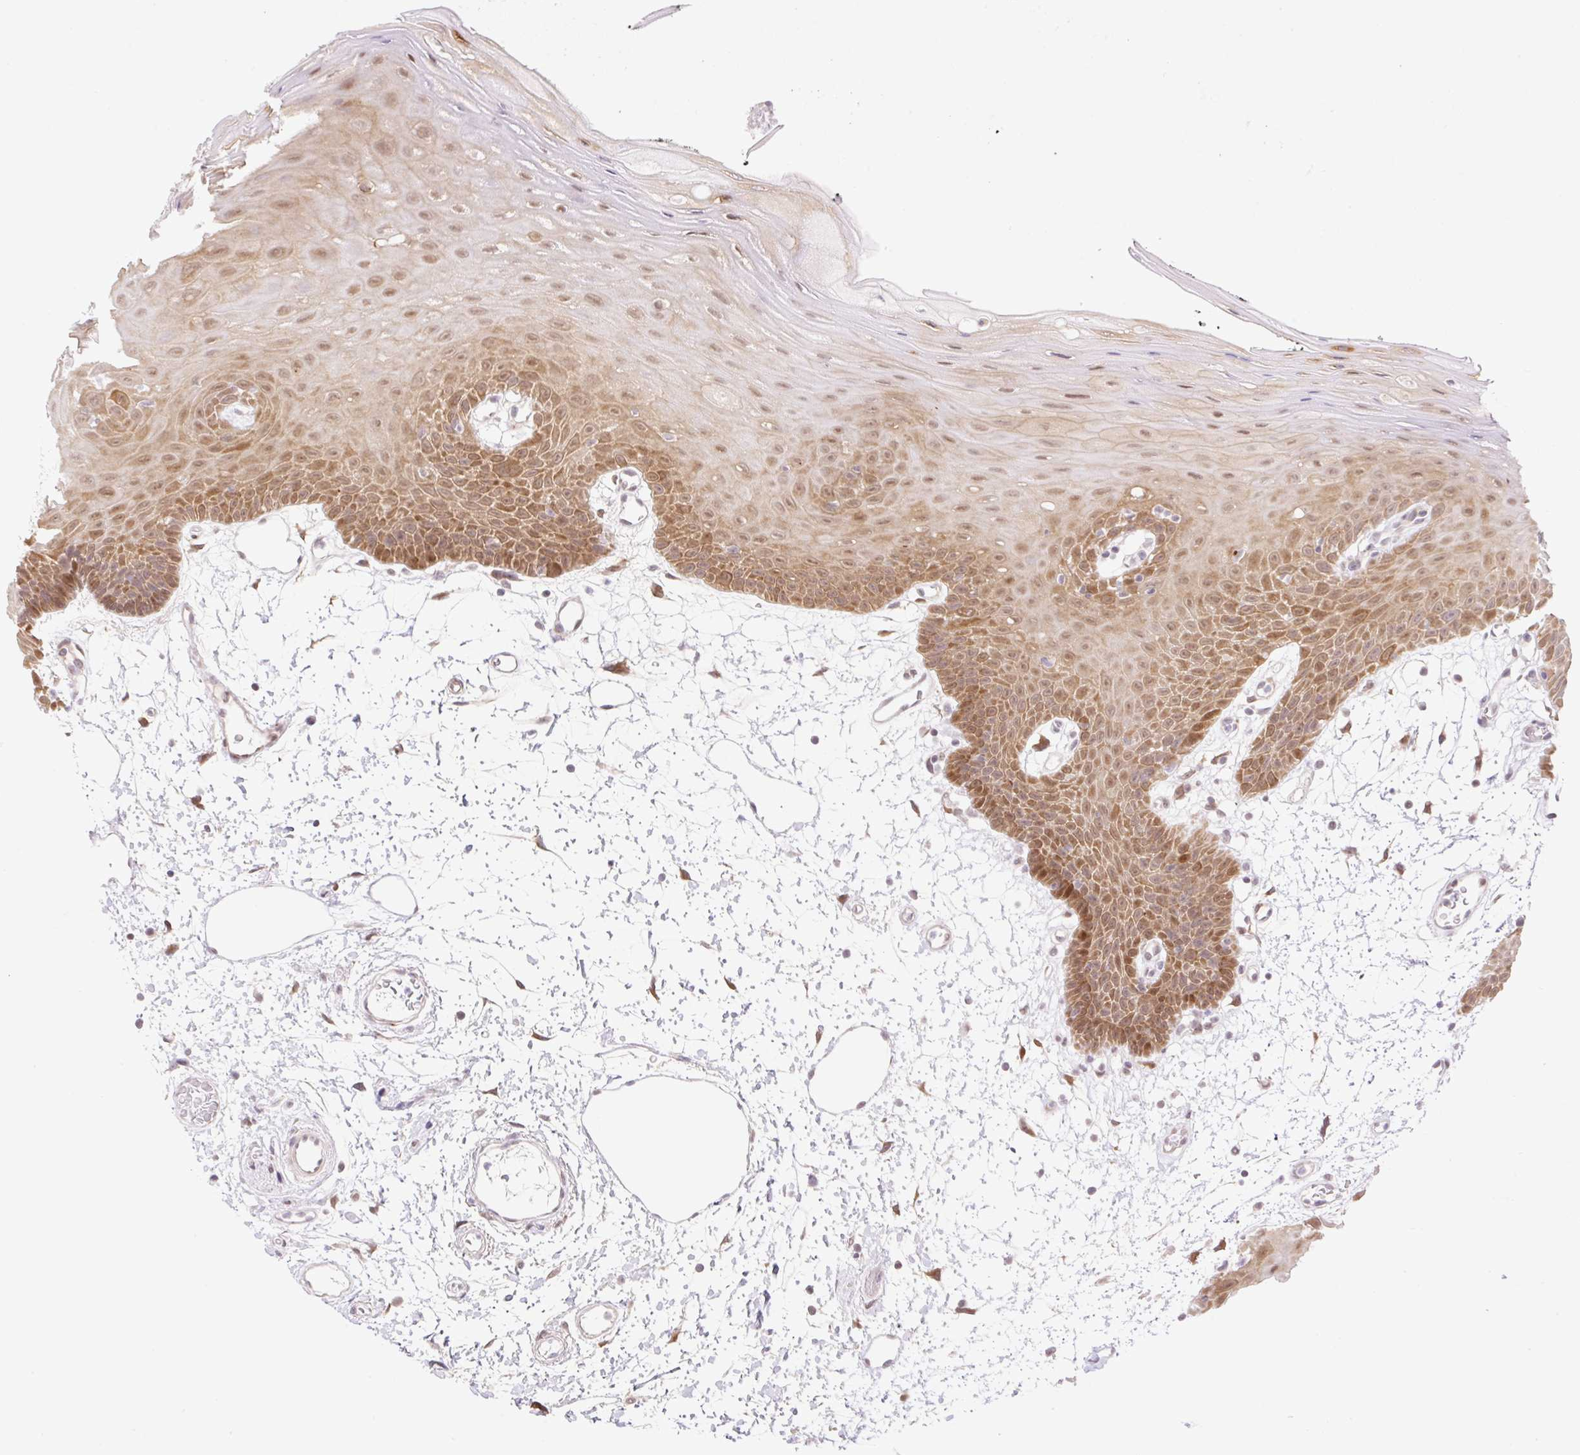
{"staining": {"intensity": "moderate", "quantity": "25%-75%", "location": "cytoplasmic/membranous,nuclear"}, "tissue": "oral mucosa", "cell_type": "Squamous epithelial cells", "image_type": "normal", "snomed": [{"axis": "morphology", "description": "Normal tissue, NOS"}, {"axis": "topography", "description": "Oral tissue"}], "caption": "High-magnification brightfield microscopy of unremarkable oral mucosa stained with DAB (brown) and counterstained with hematoxylin (blue). squamous epithelial cells exhibit moderate cytoplasmic/membranous,nuclear positivity is appreciated in approximately25%-75% of cells. The protein of interest is stained brown, and the nuclei are stained in blue (DAB (3,3'-diaminobenzidine) IHC with brightfield microscopy, high magnification).", "gene": "ENSG00000264668", "patient": {"sex": "female", "age": 59}}